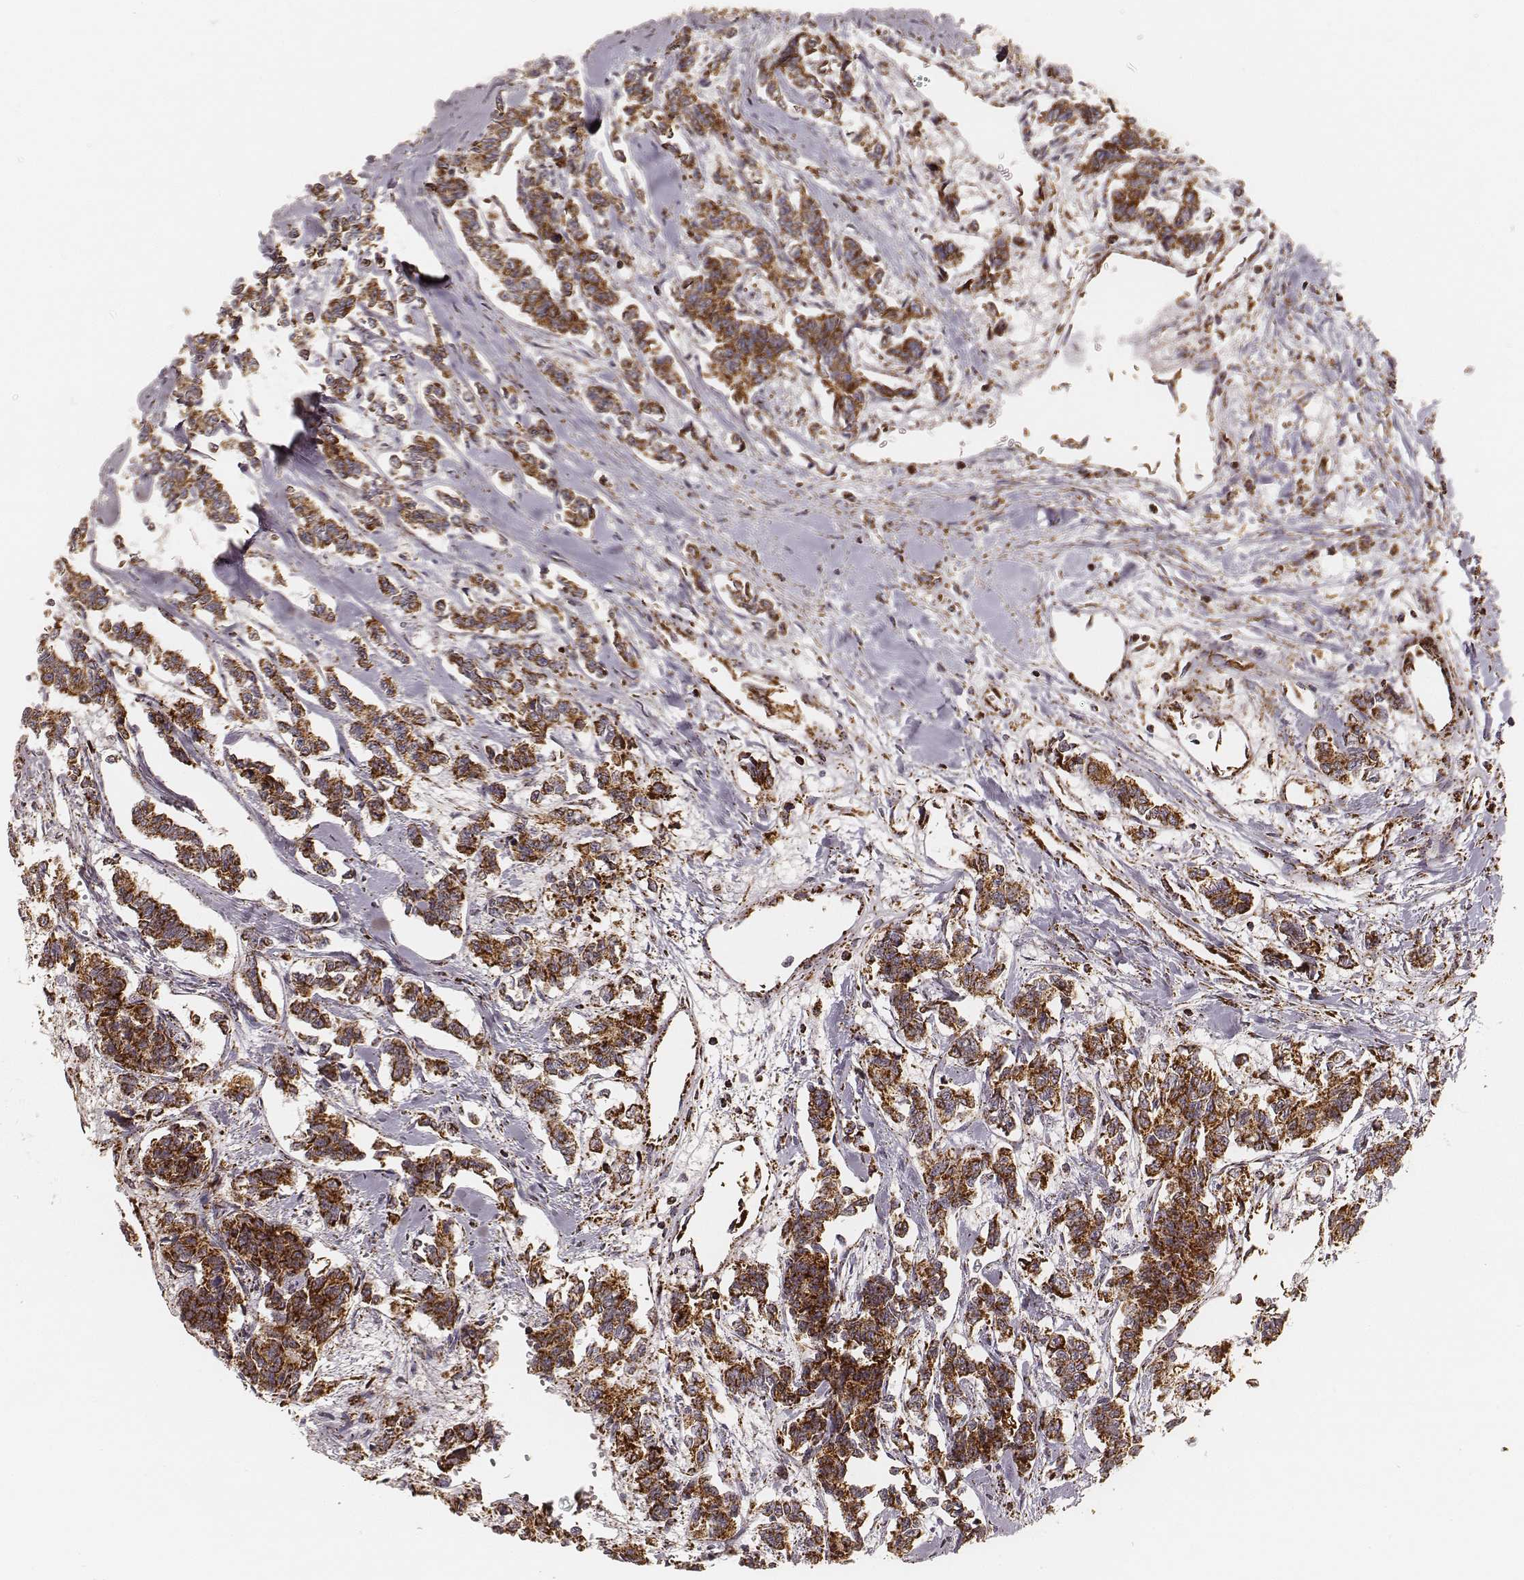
{"staining": {"intensity": "strong", "quantity": ">75%", "location": "cytoplasmic/membranous"}, "tissue": "carcinoid", "cell_type": "Tumor cells", "image_type": "cancer", "snomed": [{"axis": "morphology", "description": "Carcinoid, malignant, NOS"}, {"axis": "topography", "description": "Kidney"}], "caption": "Strong cytoplasmic/membranous protein staining is appreciated in about >75% of tumor cells in carcinoid (malignant).", "gene": "CS", "patient": {"sex": "female", "age": 41}}